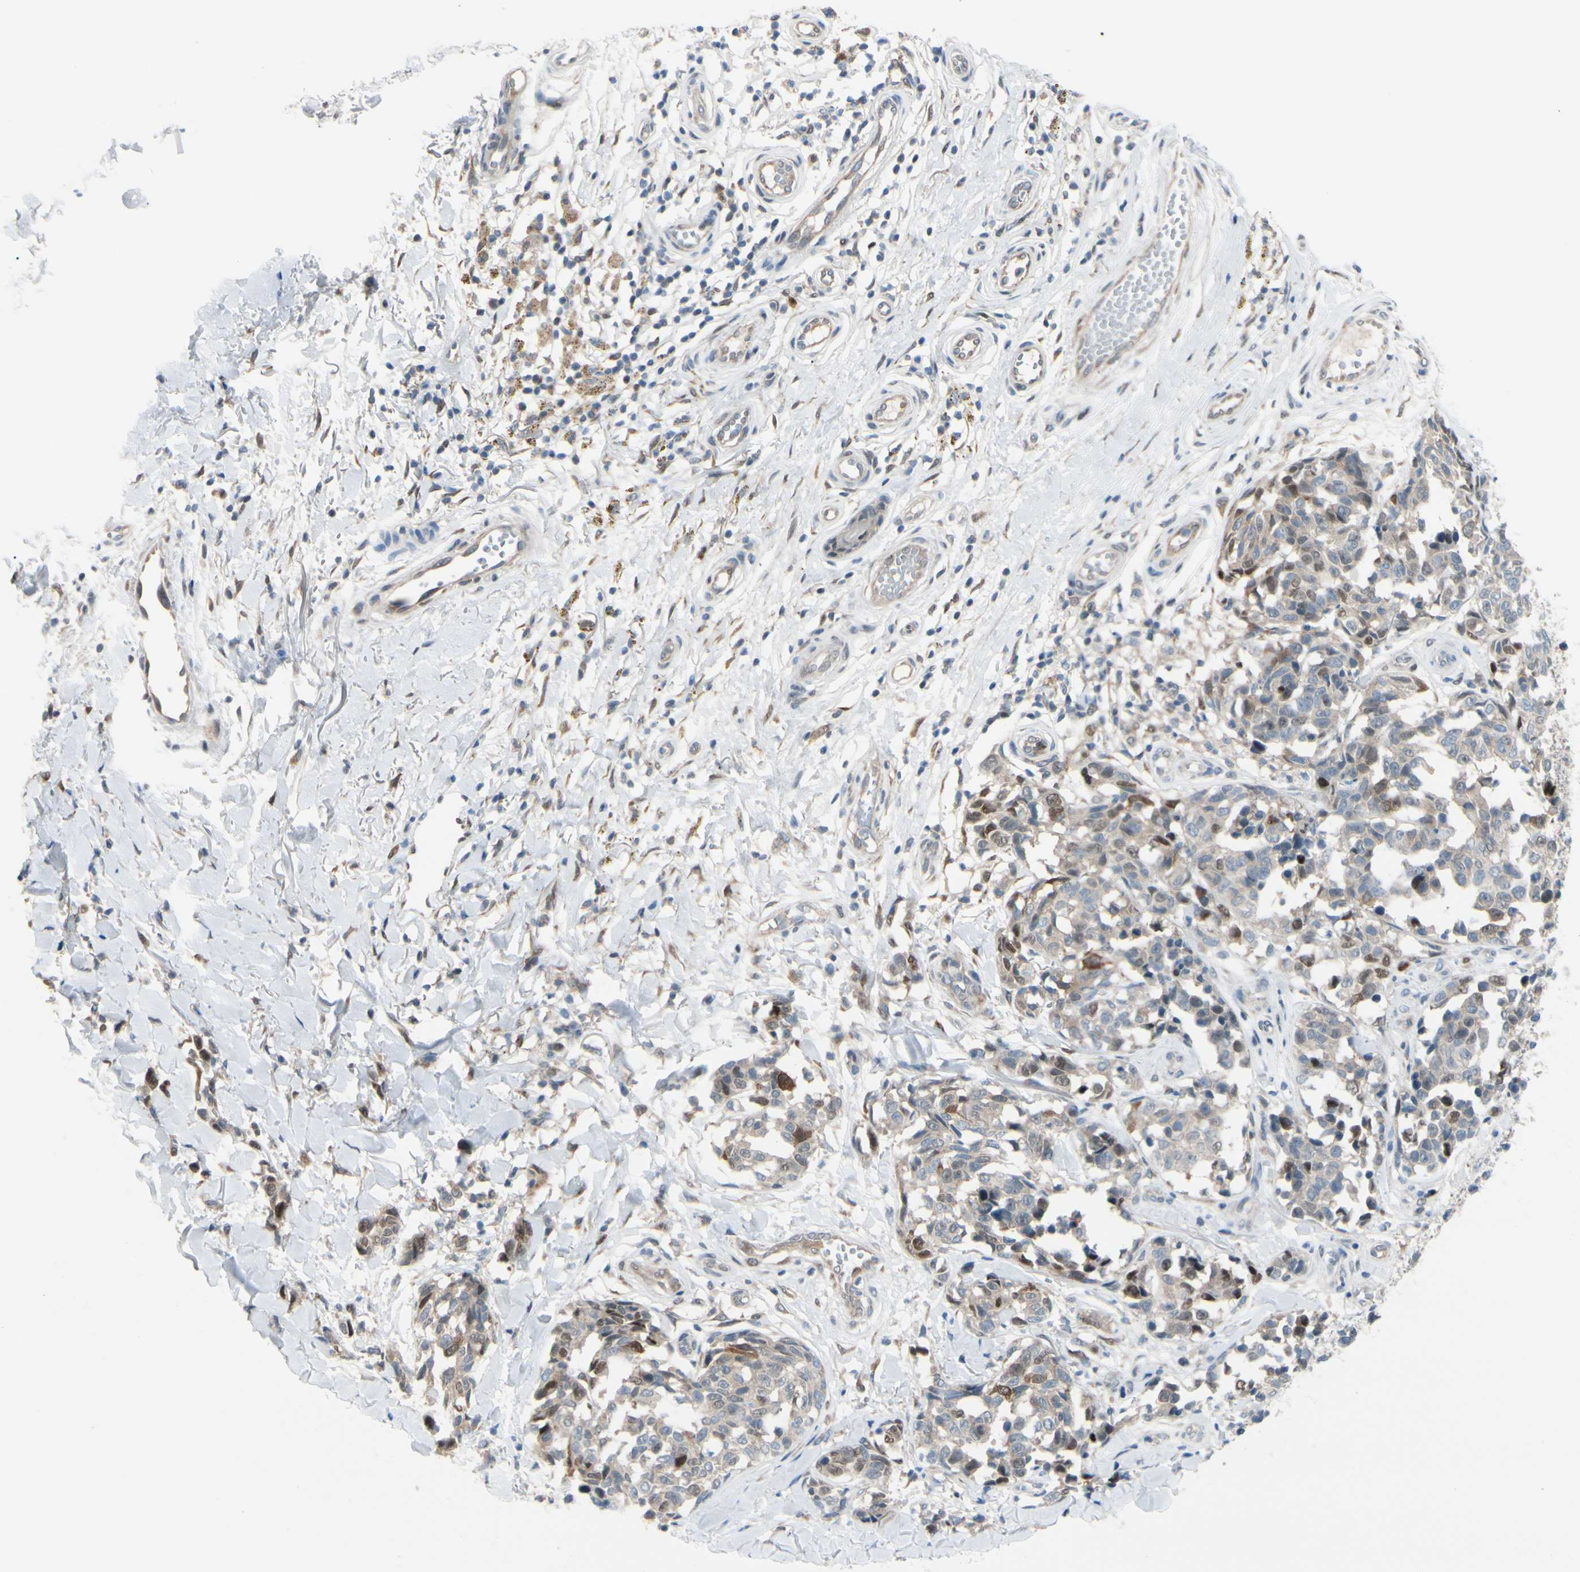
{"staining": {"intensity": "moderate", "quantity": "<25%", "location": "cytoplasmic/membranous,nuclear"}, "tissue": "melanoma", "cell_type": "Tumor cells", "image_type": "cancer", "snomed": [{"axis": "morphology", "description": "Malignant melanoma, NOS"}, {"axis": "topography", "description": "Skin"}], "caption": "Immunohistochemistry of melanoma exhibits low levels of moderate cytoplasmic/membranous and nuclear staining in about <25% of tumor cells. (IHC, brightfield microscopy, high magnification).", "gene": "PTTG1", "patient": {"sex": "female", "age": 64}}